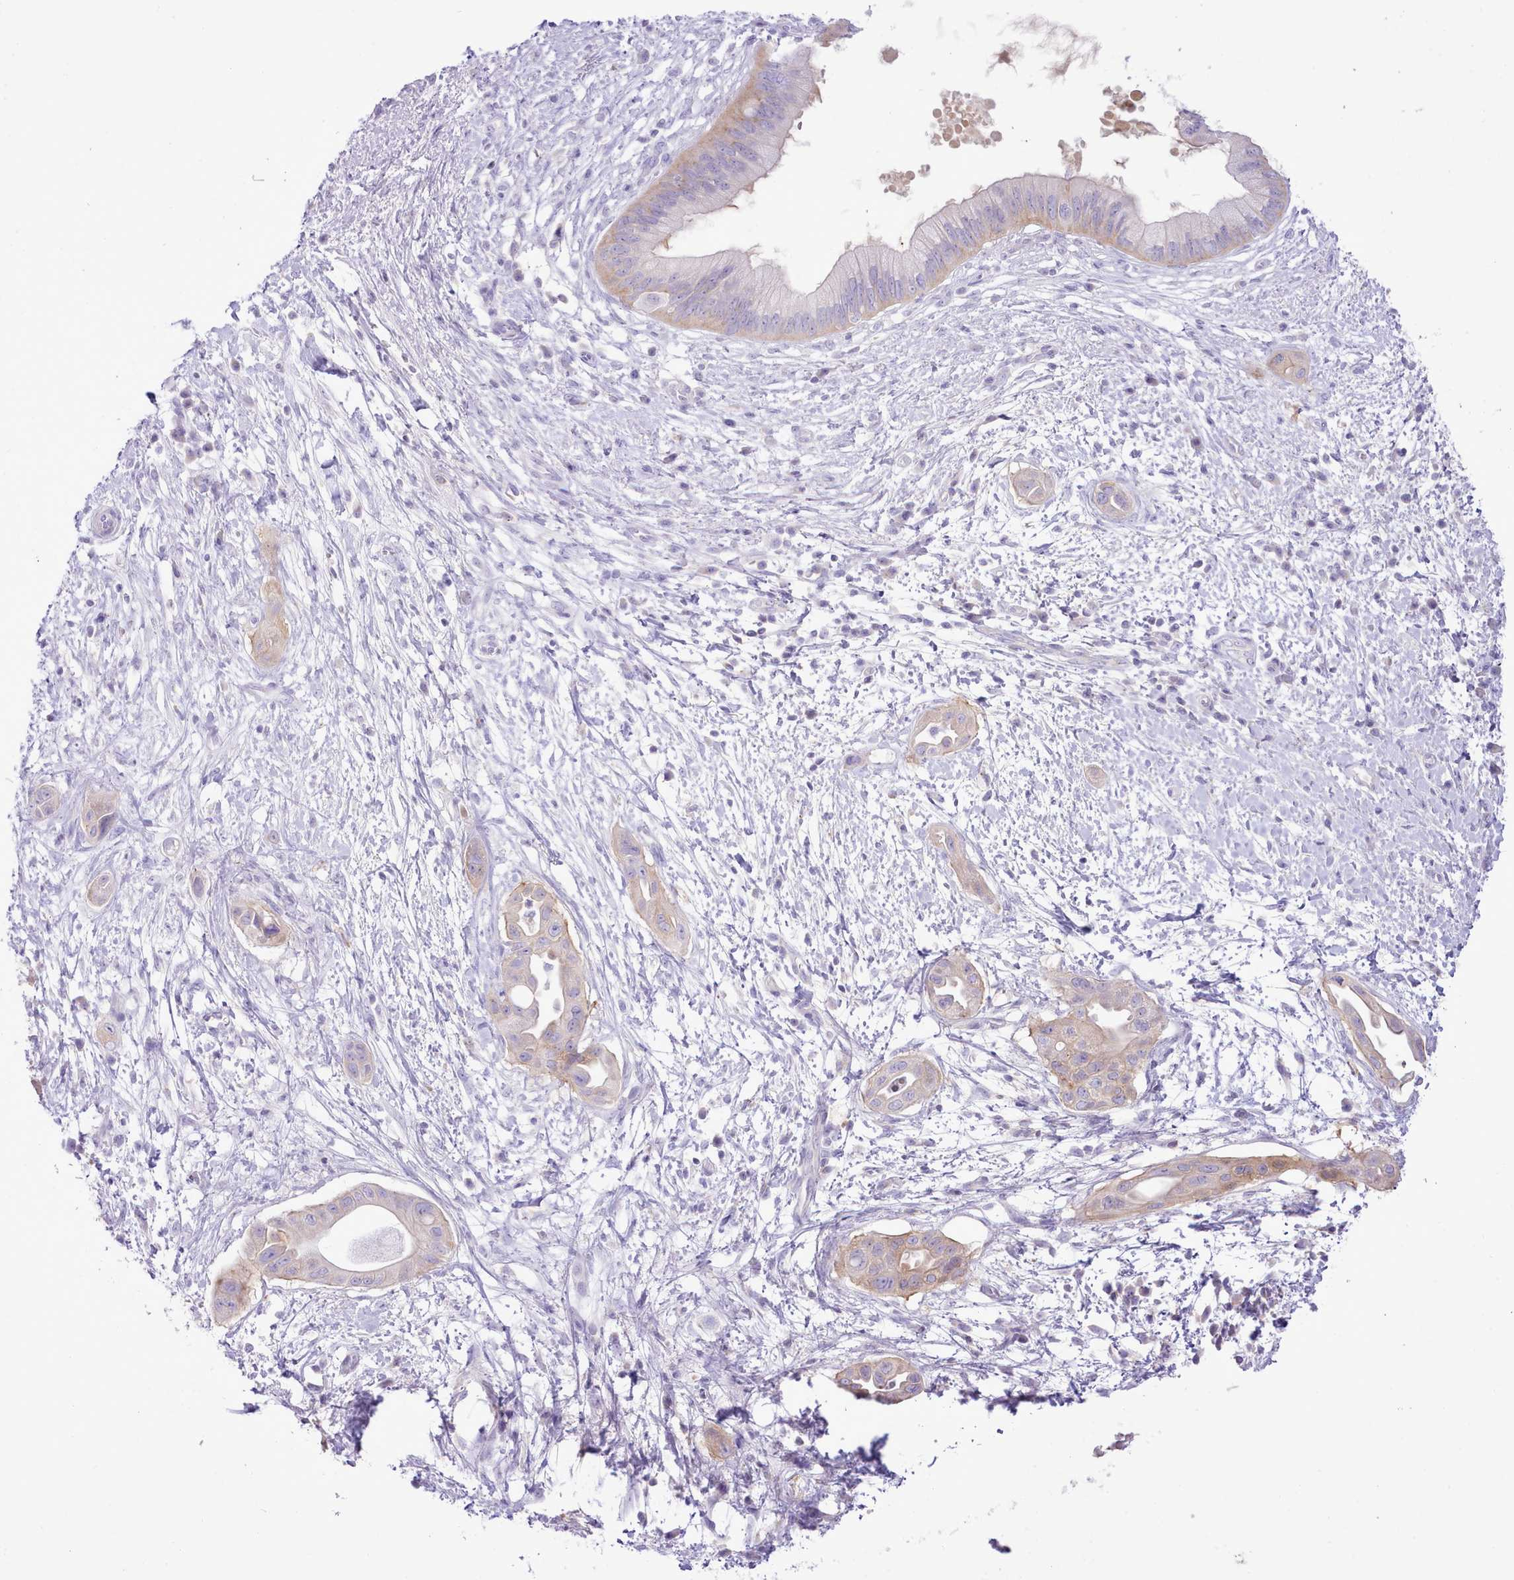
{"staining": {"intensity": "weak", "quantity": "25%-75%", "location": "cytoplasmic/membranous"}, "tissue": "pancreatic cancer", "cell_type": "Tumor cells", "image_type": "cancer", "snomed": [{"axis": "morphology", "description": "Adenocarcinoma, NOS"}, {"axis": "topography", "description": "Pancreas"}], "caption": "IHC (DAB) staining of human pancreatic adenocarcinoma shows weak cytoplasmic/membranous protein positivity in approximately 25%-75% of tumor cells. Nuclei are stained in blue.", "gene": "MDFI", "patient": {"sex": "male", "age": 68}}